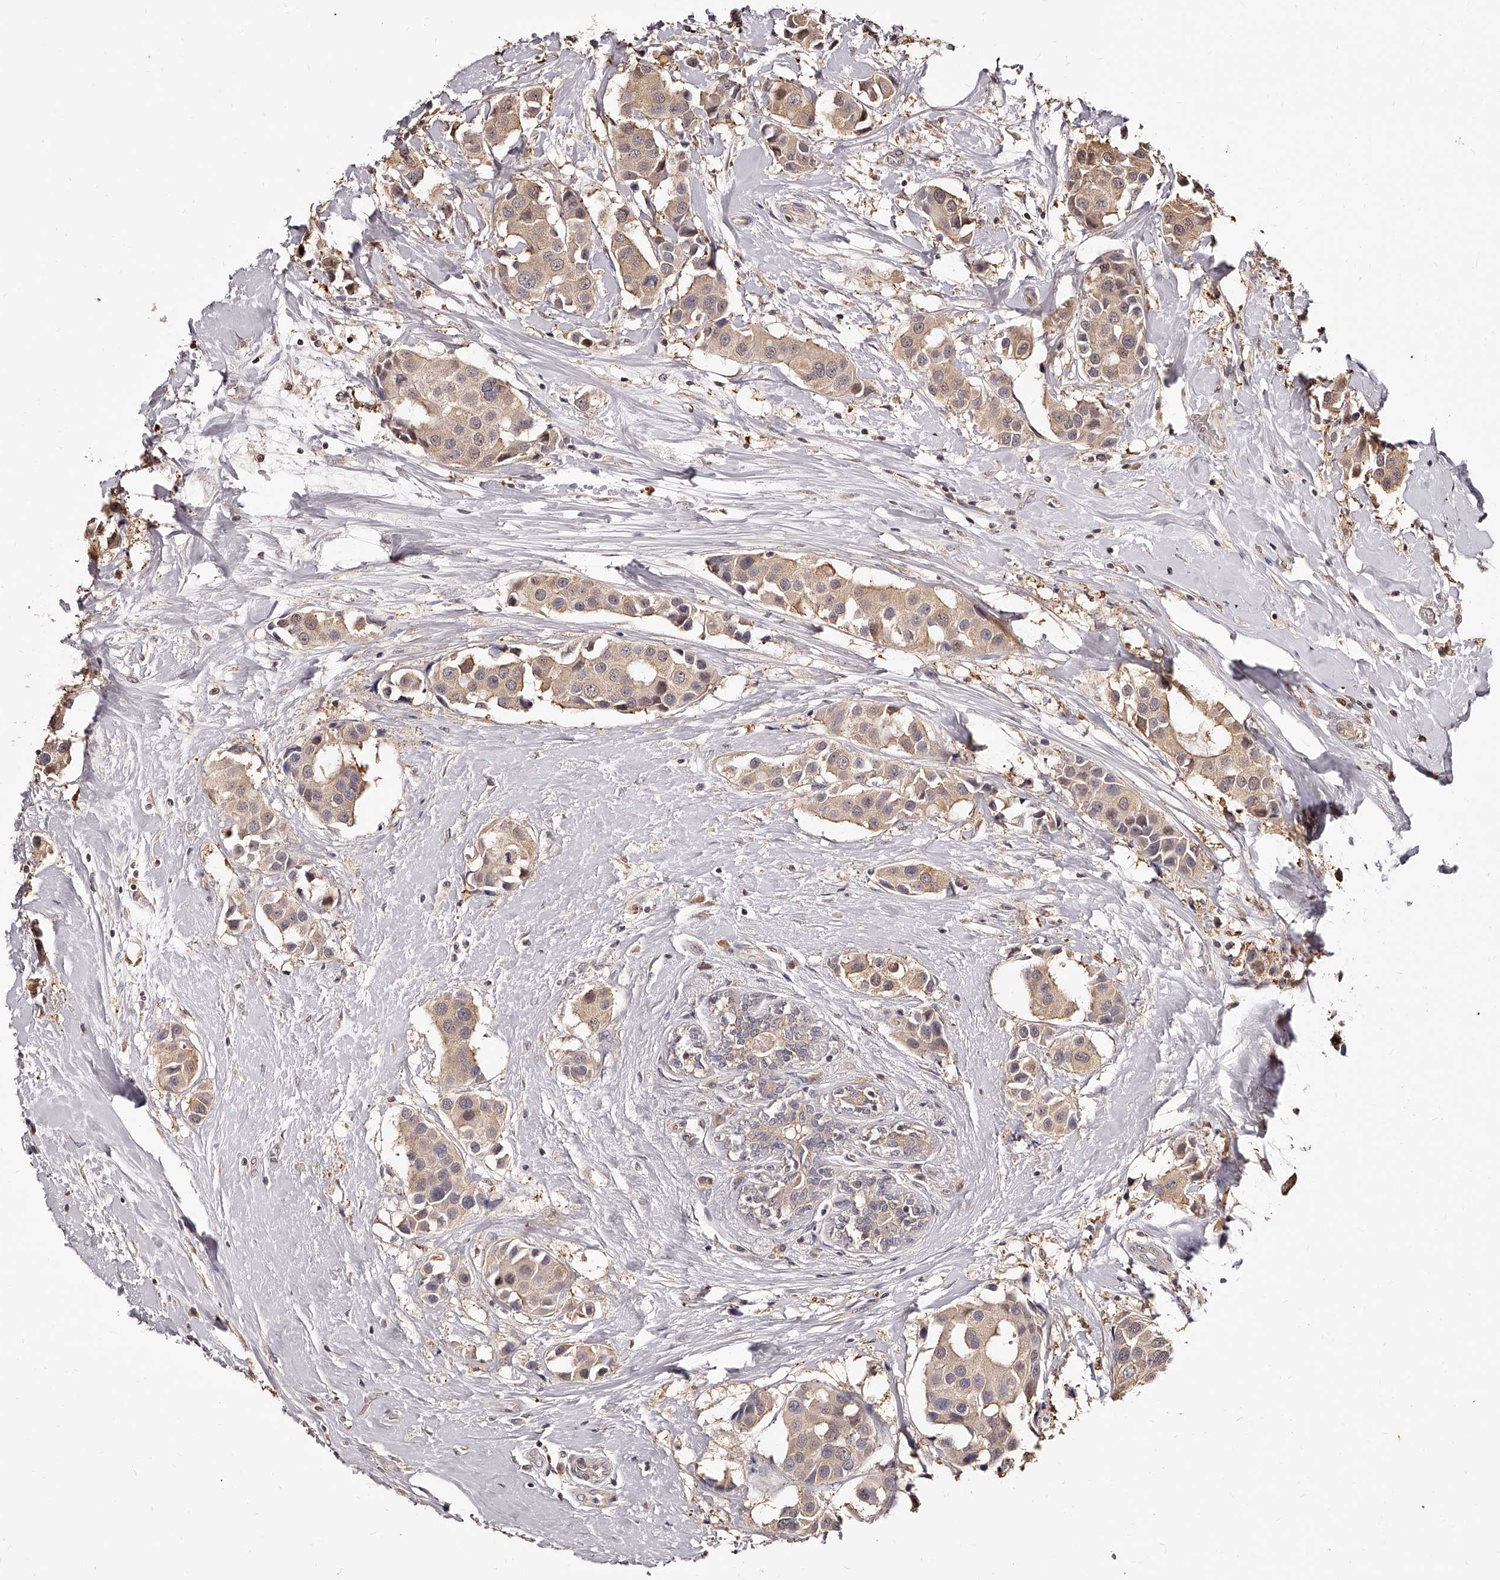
{"staining": {"intensity": "moderate", "quantity": ">75%", "location": "cytoplasmic/membranous"}, "tissue": "breast cancer", "cell_type": "Tumor cells", "image_type": "cancer", "snomed": [{"axis": "morphology", "description": "Normal tissue, NOS"}, {"axis": "morphology", "description": "Duct carcinoma"}, {"axis": "topography", "description": "Breast"}], "caption": "An immunohistochemistry photomicrograph of tumor tissue is shown. Protein staining in brown shows moderate cytoplasmic/membranous positivity in breast infiltrating ductal carcinoma within tumor cells.", "gene": "ZNF582", "patient": {"sex": "female", "age": 39}}